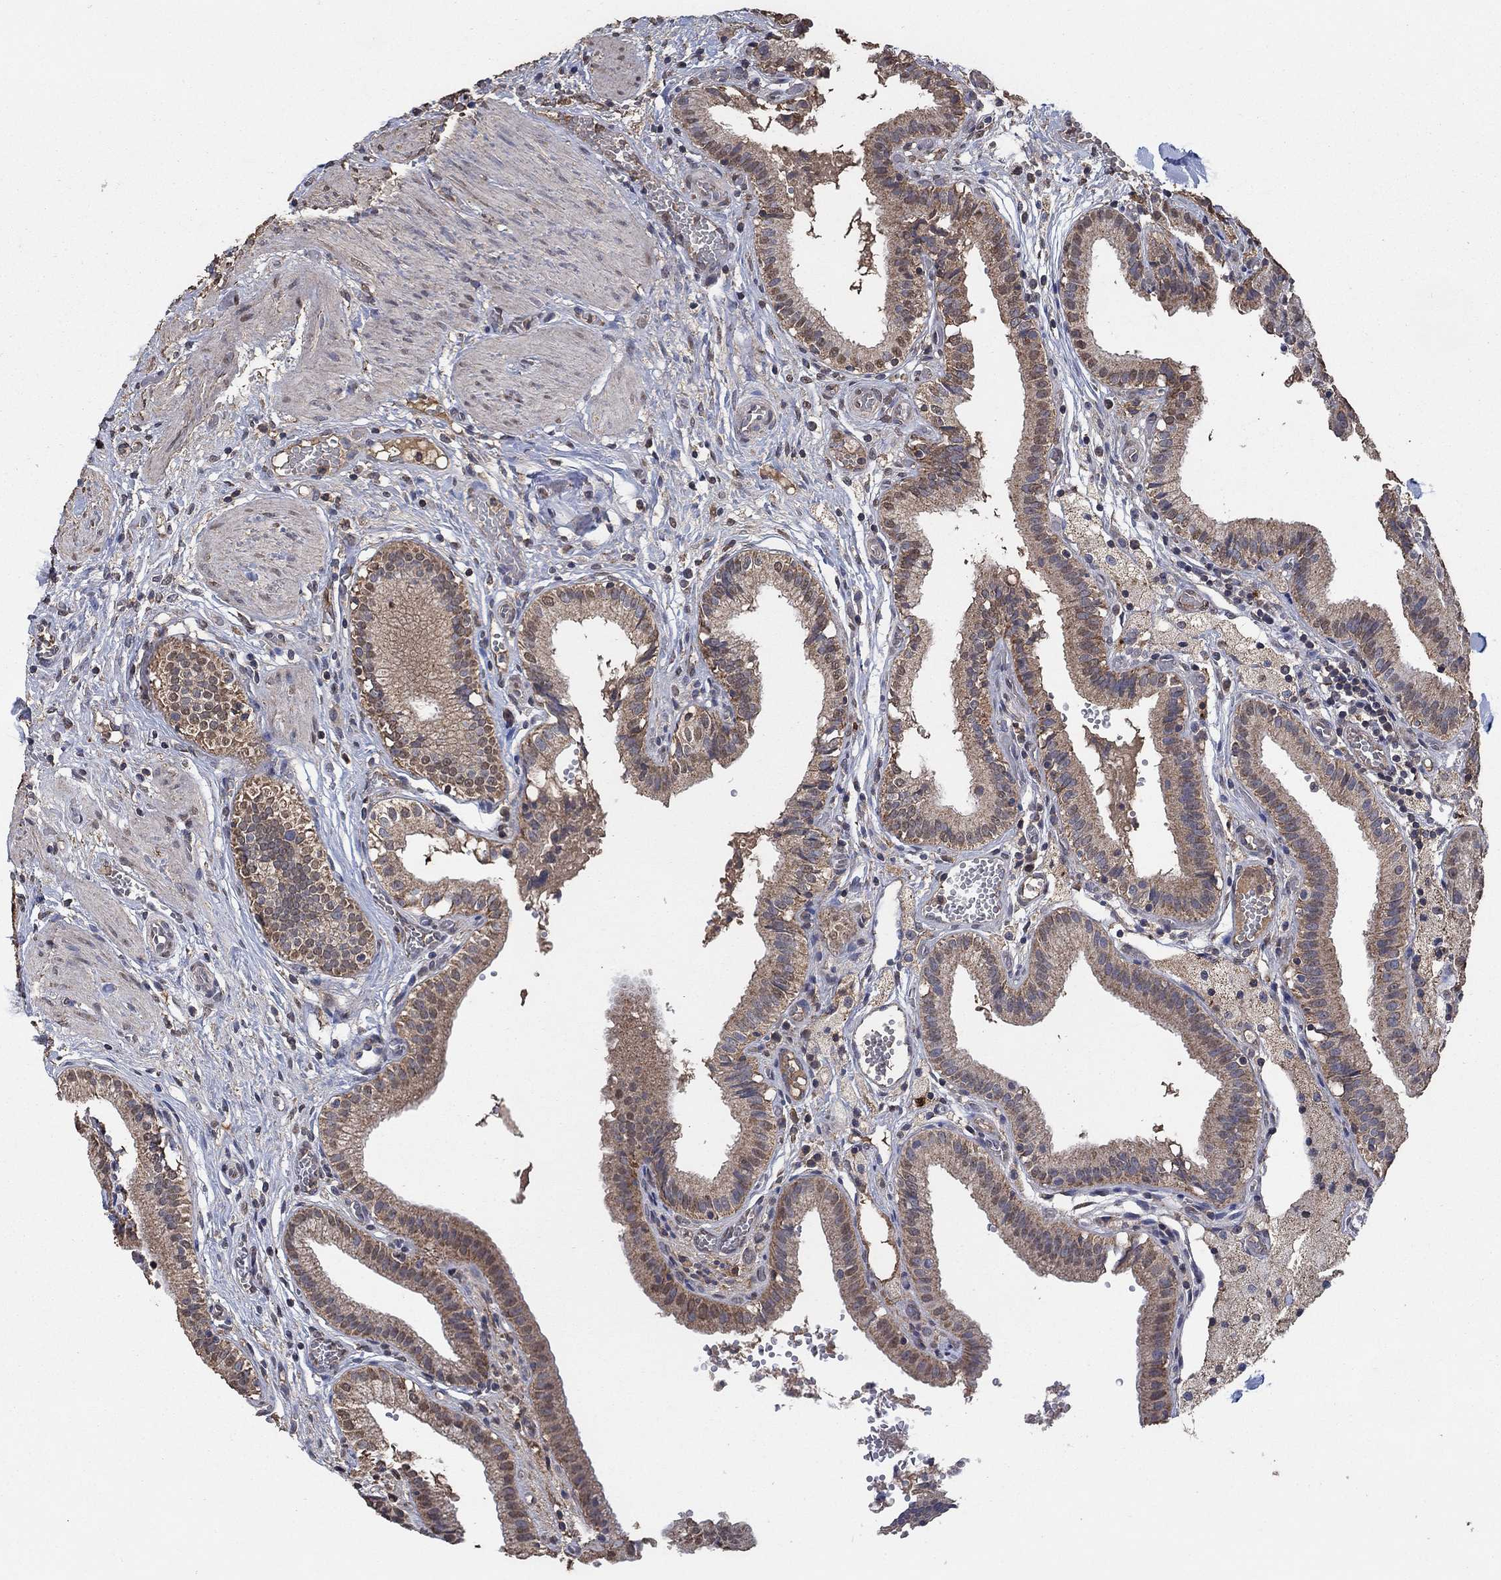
{"staining": {"intensity": "strong", "quantity": "<25%", "location": "cytoplasmic/membranous,nuclear"}, "tissue": "gallbladder", "cell_type": "Glandular cells", "image_type": "normal", "snomed": [{"axis": "morphology", "description": "Normal tissue, NOS"}, {"axis": "topography", "description": "Gallbladder"}], "caption": "DAB (3,3'-diaminobenzidine) immunohistochemical staining of benign human gallbladder demonstrates strong cytoplasmic/membranous,nuclear protein expression in about <25% of glandular cells.", "gene": "MRPS24", "patient": {"sex": "female", "age": 24}}